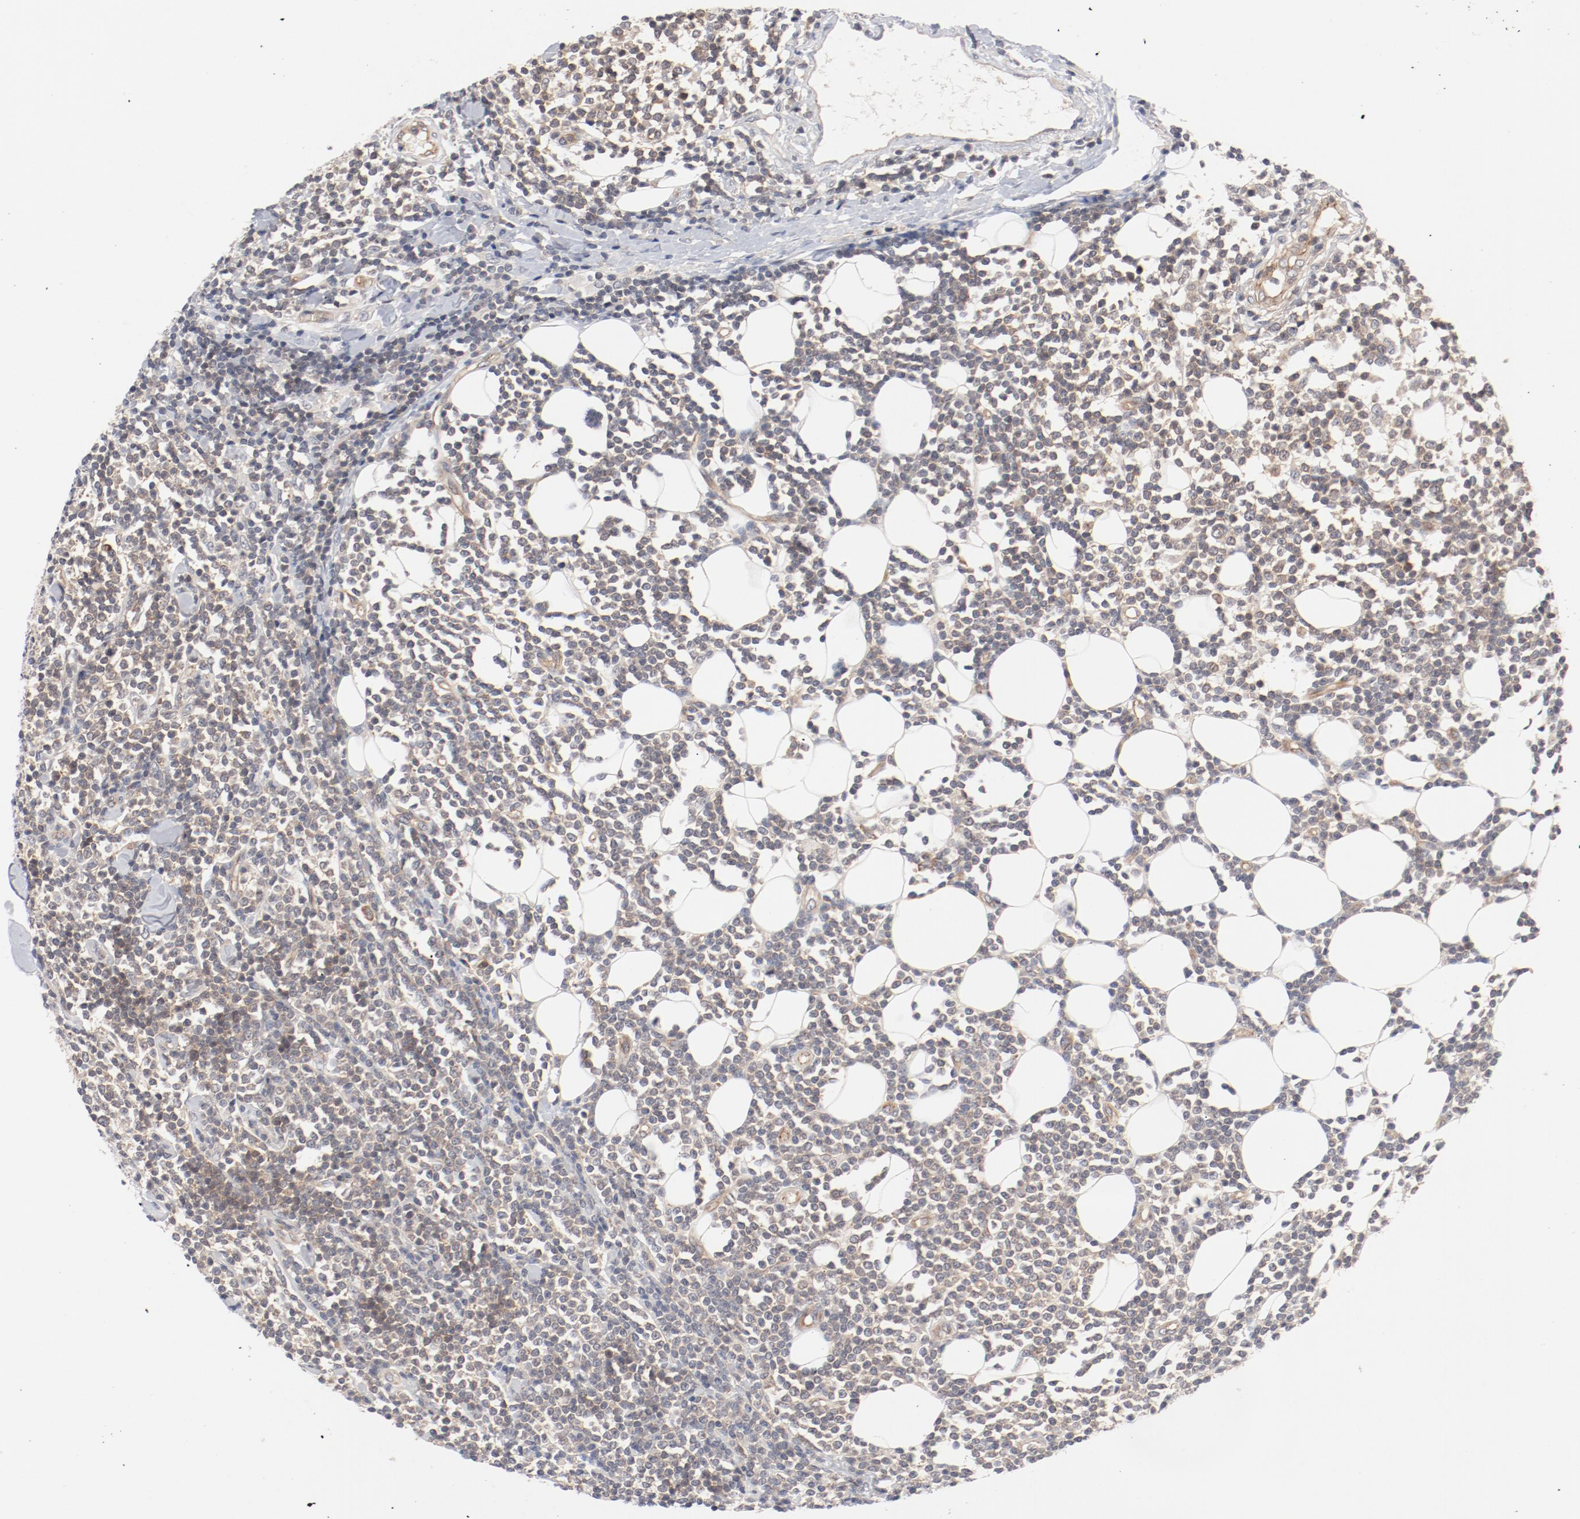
{"staining": {"intensity": "weak", "quantity": ">75%", "location": "cytoplasmic/membranous"}, "tissue": "lymphoma", "cell_type": "Tumor cells", "image_type": "cancer", "snomed": [{"axis": "morphology", "description": "Malignant lymphoma, non-Hodgkin's type, Low grade"}, {"axis": "topography", "description": "Soft tissue"}], "caption": "Immunohistochemical staining of human malignant lymphoma, non-Hodgkin's type (low-grade) demonstrates low levels of weak cytoplasmic/membranous protein positivity in approximately >75% of tumor cells. (Brightfield microscopy of DAB IHC at high magnification).", "gene": "ZNF267", "patient": {"sex": "male", "age": 92}}